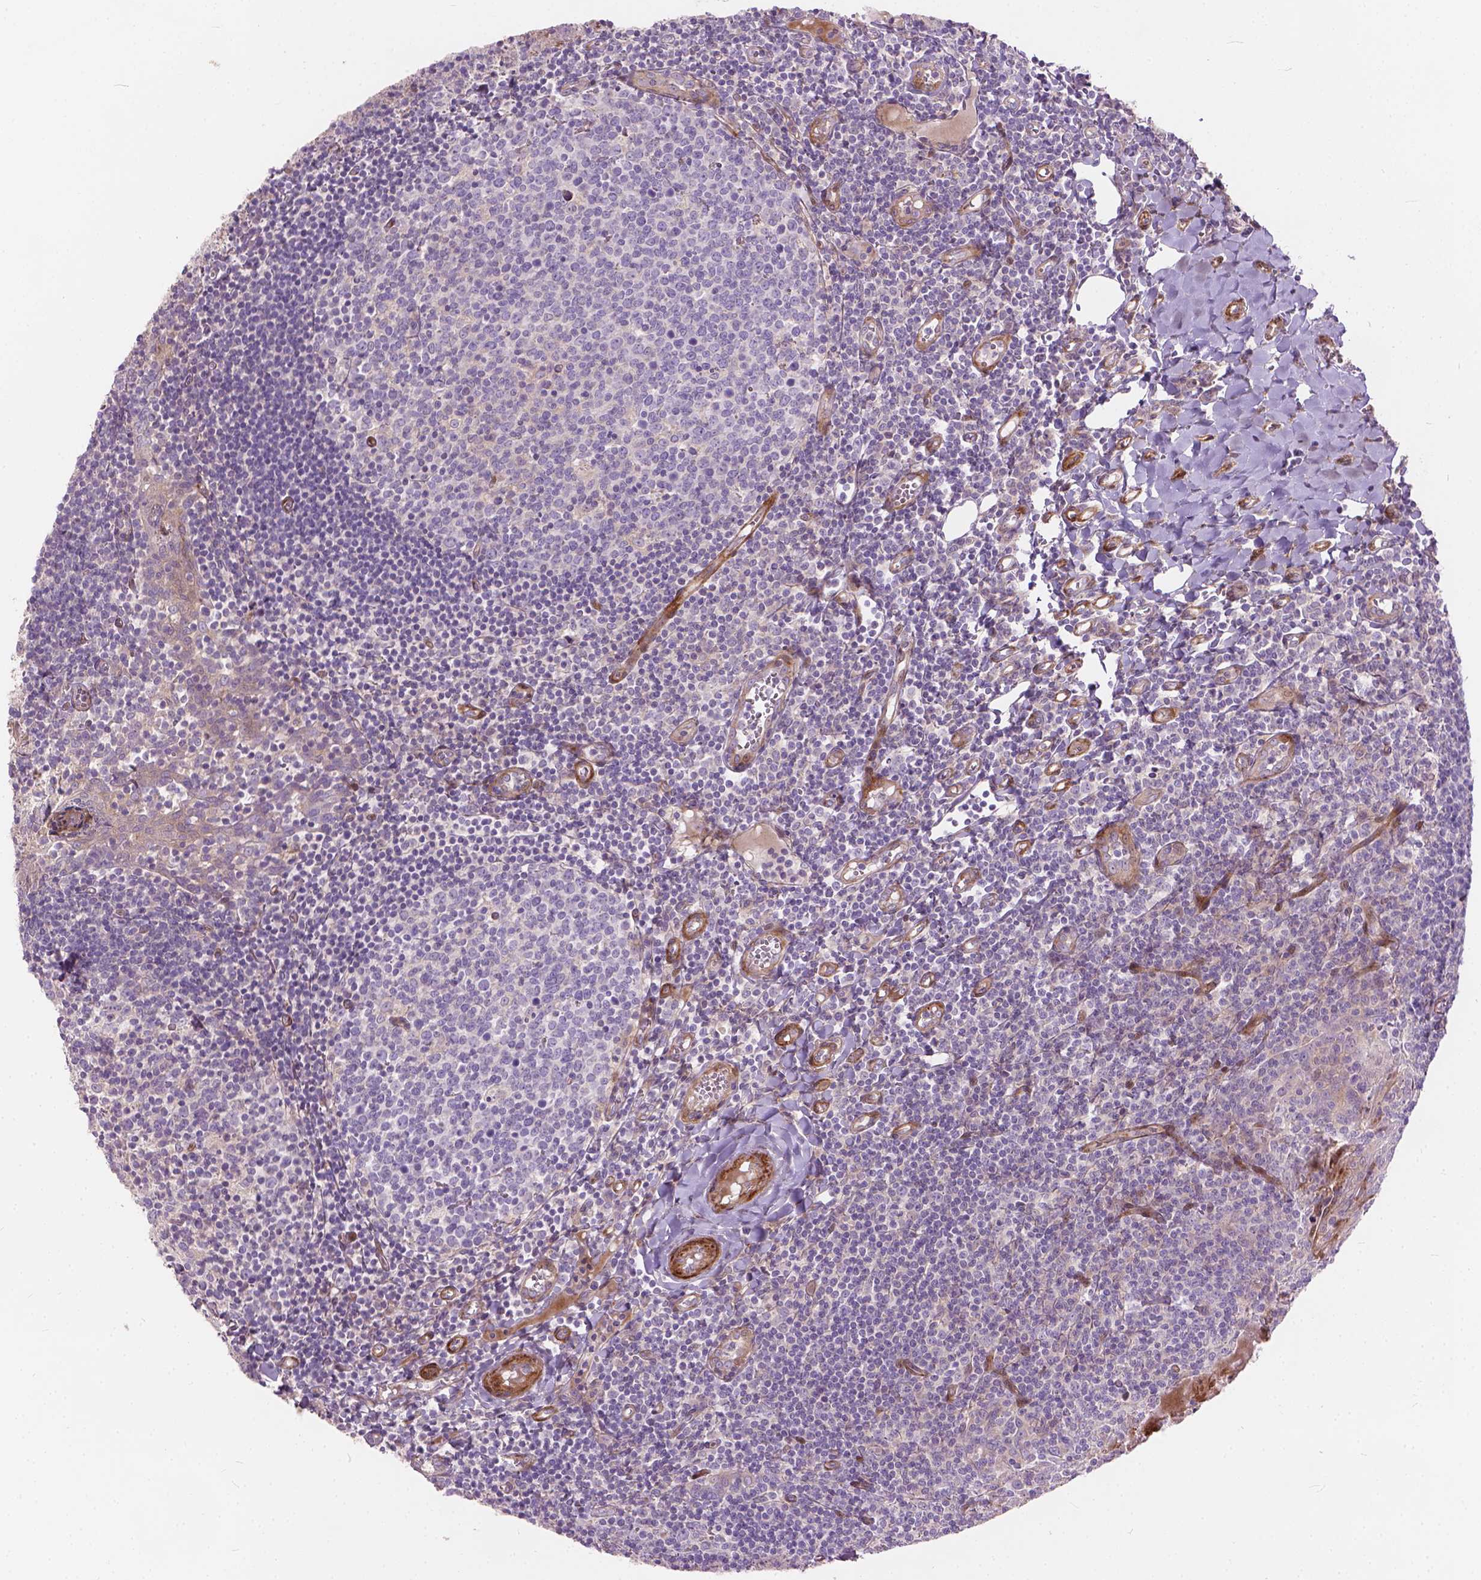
{"staining": {"intensity": "negative", "quantity": "none", "location": "none"}, "tissue": "lymph node", "cell_type": "Germinal center cells", "image_type": "normal", "snomed": [{"axis": "morphology", "description": "Normal tissue, NOS"}, {"axis": "topography", "description": "Lymph node"}], "caption": "Immunohistochemistry of benign lymph node displays no staining in germinal center cells.", "gene": "MORN1", "patient": {"sex": "female", "age": 21}}